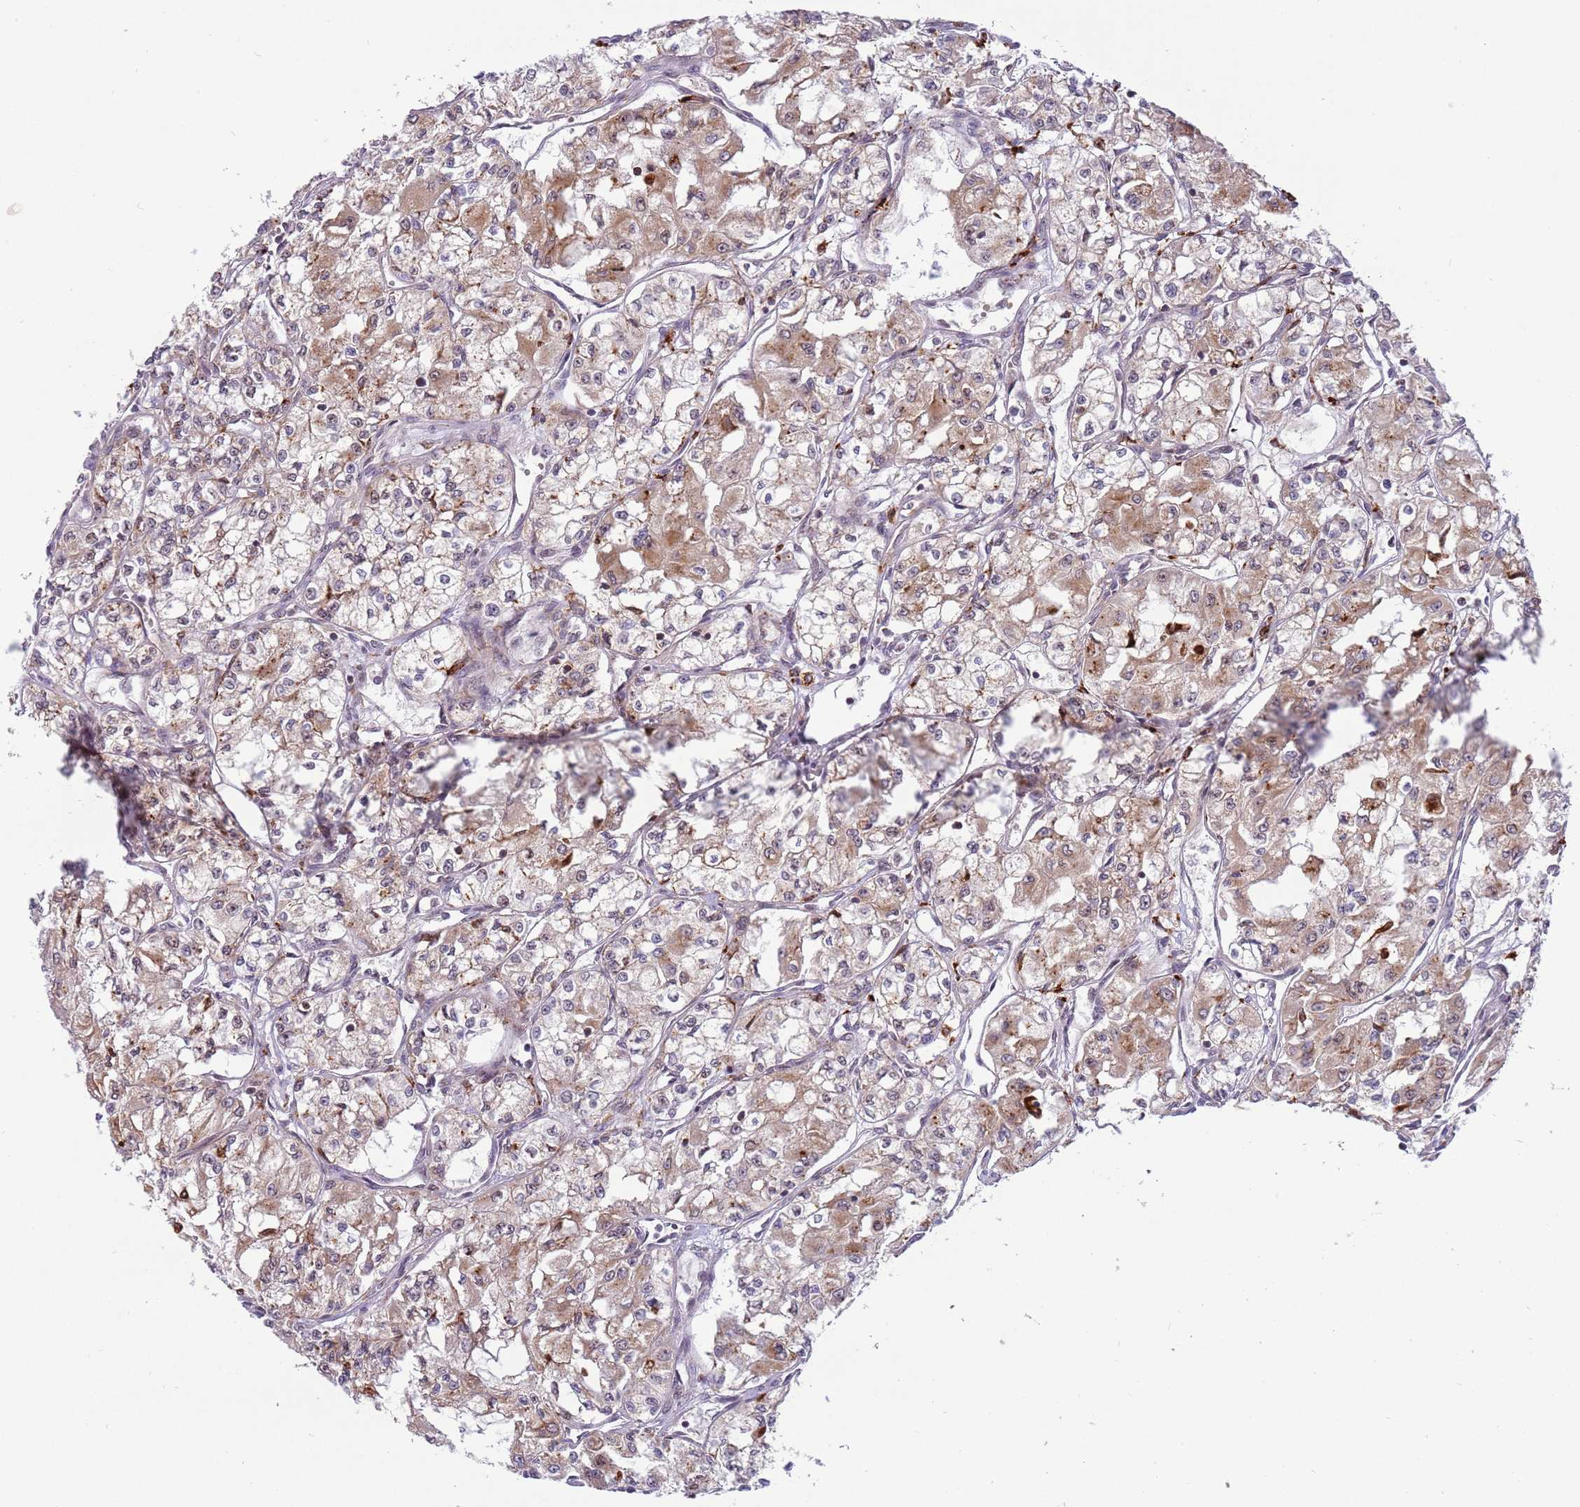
{"staining": {"intensity": "moderate", "quantity": ">75%", "location": "cytoplasmic/membranous"}, "tissue": "renal cancer", "cell_type": "Tumor cells", "image_type": "cancer", "snomed": [{"axis": "morphology", "description": "Adenocarcinoma, NOS"}, {"axis": "topography", "description": "Kidney"}], "caption": "IHC histopathology image of neoplastic tissue: human adenocarcinoma (renal) stained using immunohistochemistry (IHC) reveals medium levels of moderate protein expression localized specifically in the cytoplasmic/membranous of tumor cells, appearing as a cytoplasmic/membranous brown color.", "gene": "TRIM27", "patient": {"sex": "male", "age": 59}}